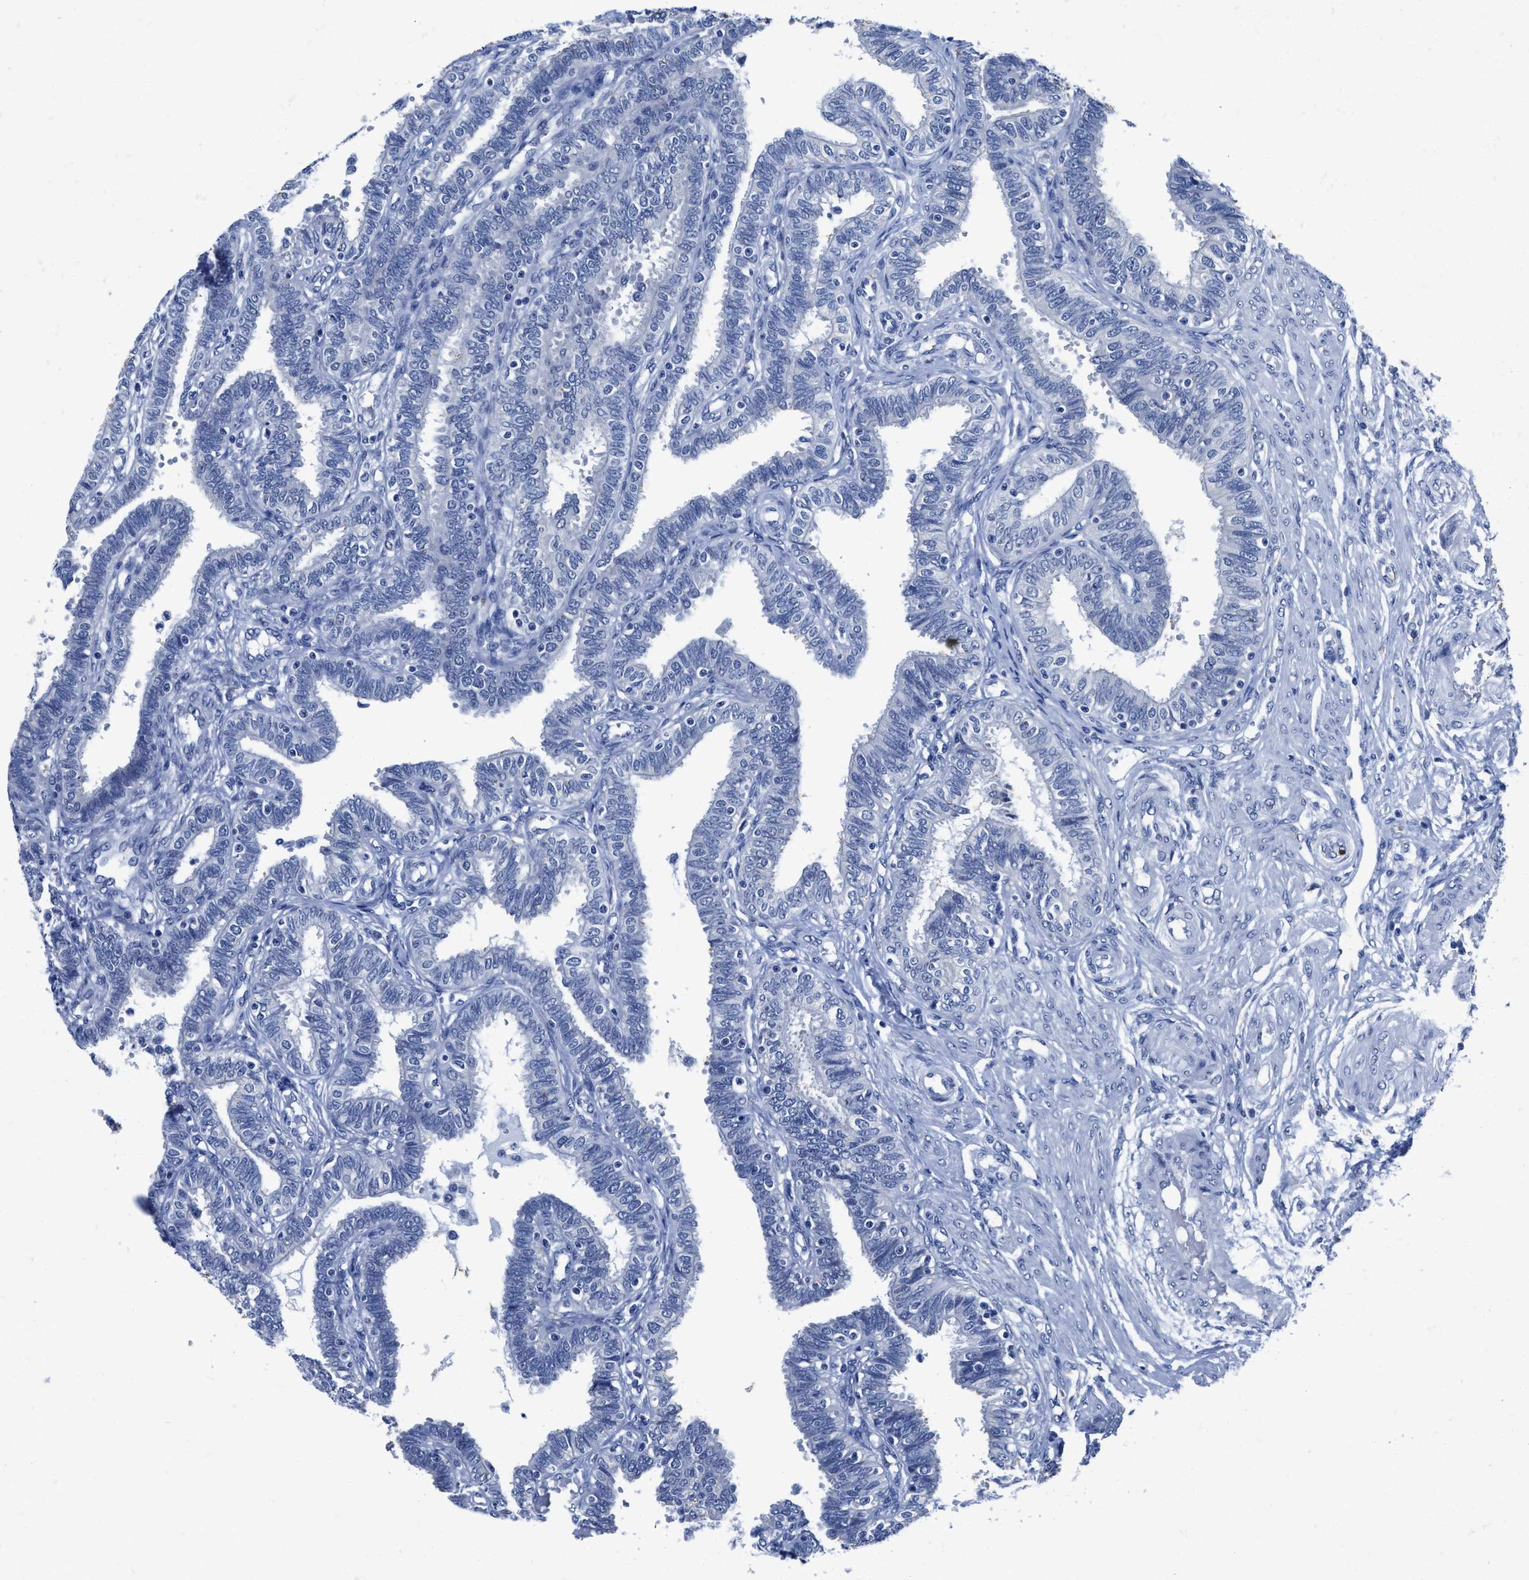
{"staining": {"intensity": "negative", "quantity": "none", "location": "none"}, "tissue": "fallopian tube", "cell_type": "Glandular cells", "image_type": "normal", "snomed": [{"axis": "morphology", "description": "Normal tissue, NOS"}, {"axis": "topography", "description": "Fallopian tube"}, {"axis": "topography", "description": "Placenta"}], "caption": "Immunohistochemistry image of unremarkable human fallopian tube stained for a protein (brown), which reveals no positivity in glandular cells.", "gene": "HOOK1", "patient": {"sex": "female", "age": 34}}